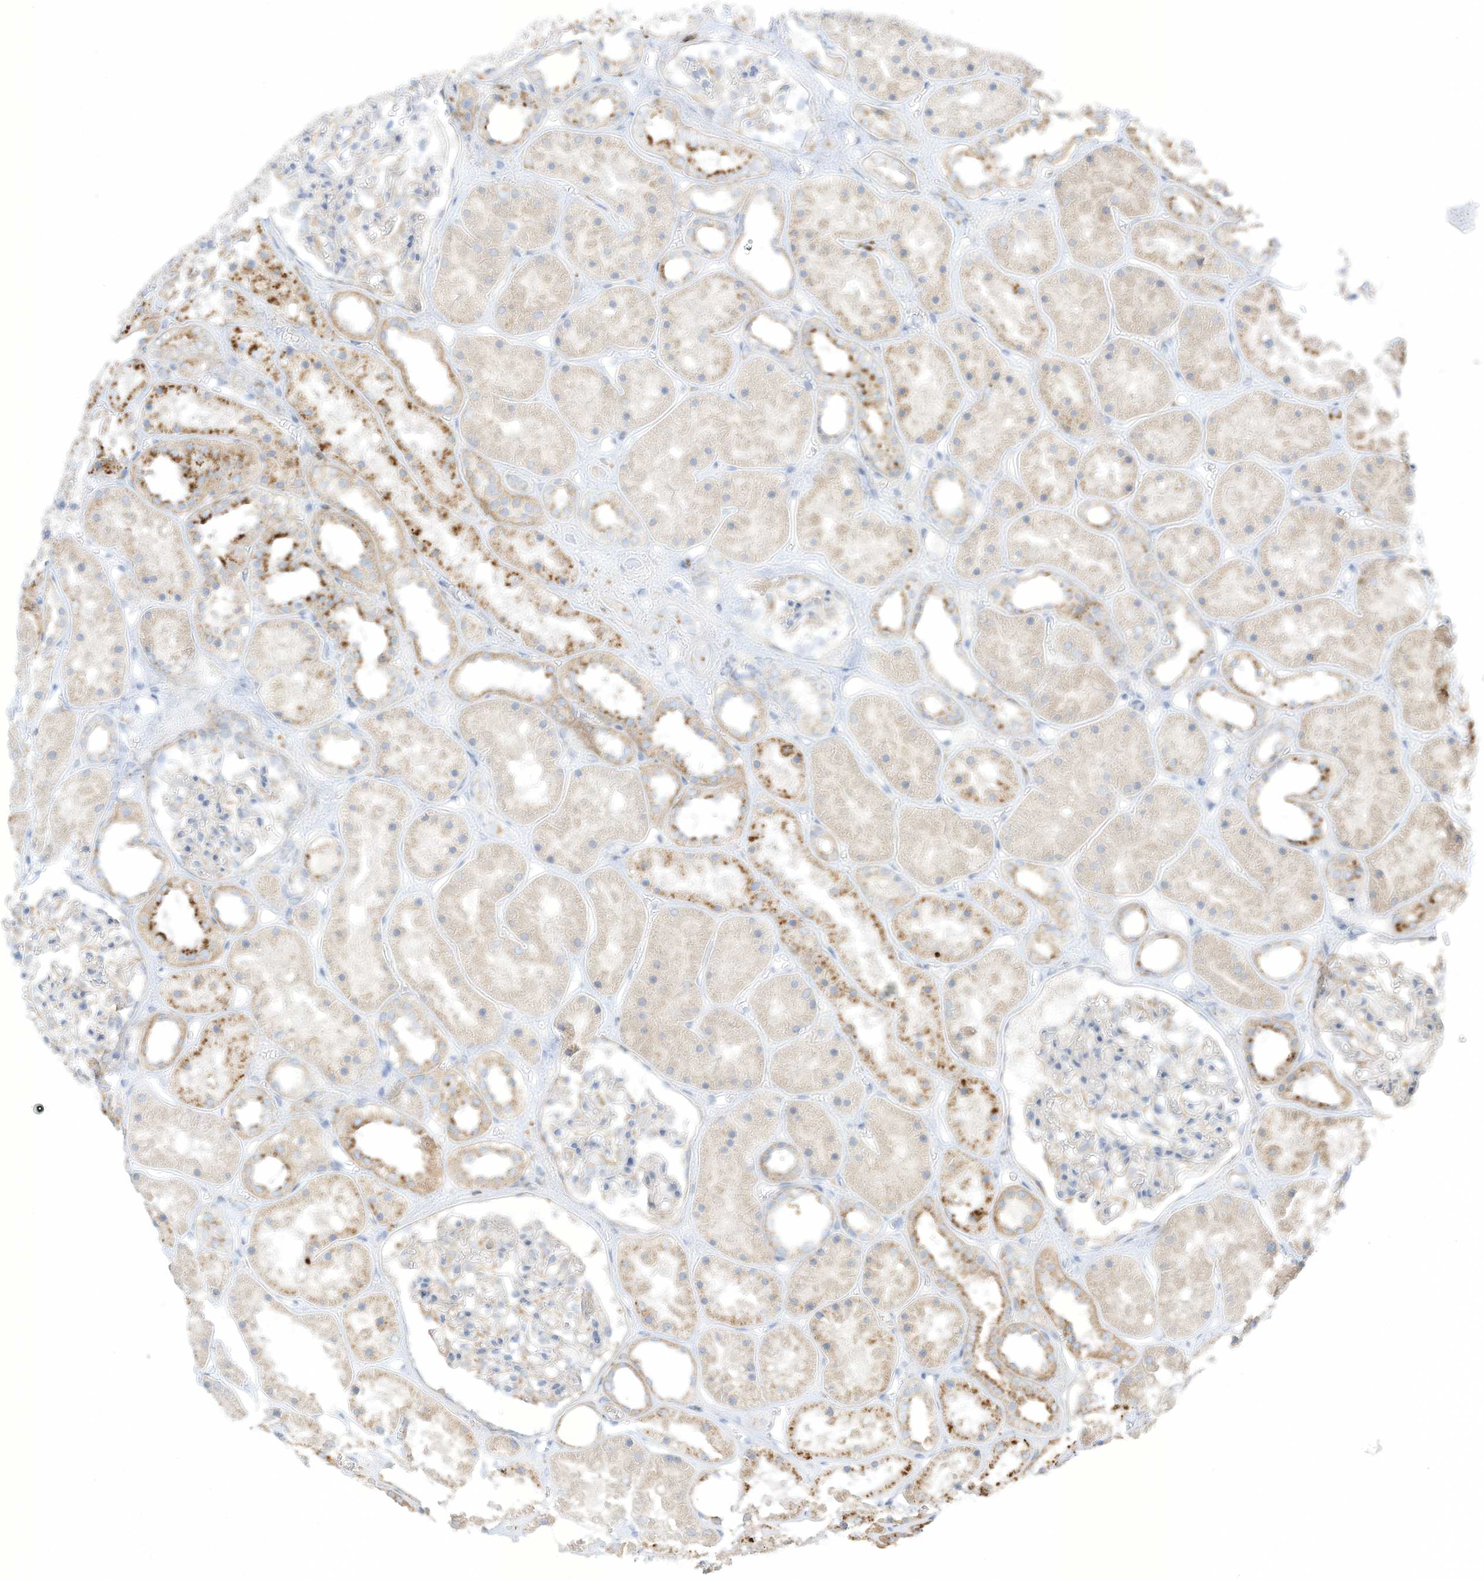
{"staining": {"intensity": "negative", "quantity": "none", "location": "none"}, "tissue": "kidney", "cell_type": "Cells in glomeruli", "image_type": "normal", "snomed": [{"axis": "morphology", "description": "Normal tissue, NOS"}, {"axis": "topography", "description": "Kidney"}], "caption": "An IHC histopathology image of benign kidney is shown. There is no staining in cells in glomeruli of kidney. (Brightfield microscopy of DAB (3,3'-diaminobenzidine) immunohistochemistry (IHC) at high magnification).", "gene": "TAL2", "patient": {"sex": "female", "age": 41}}